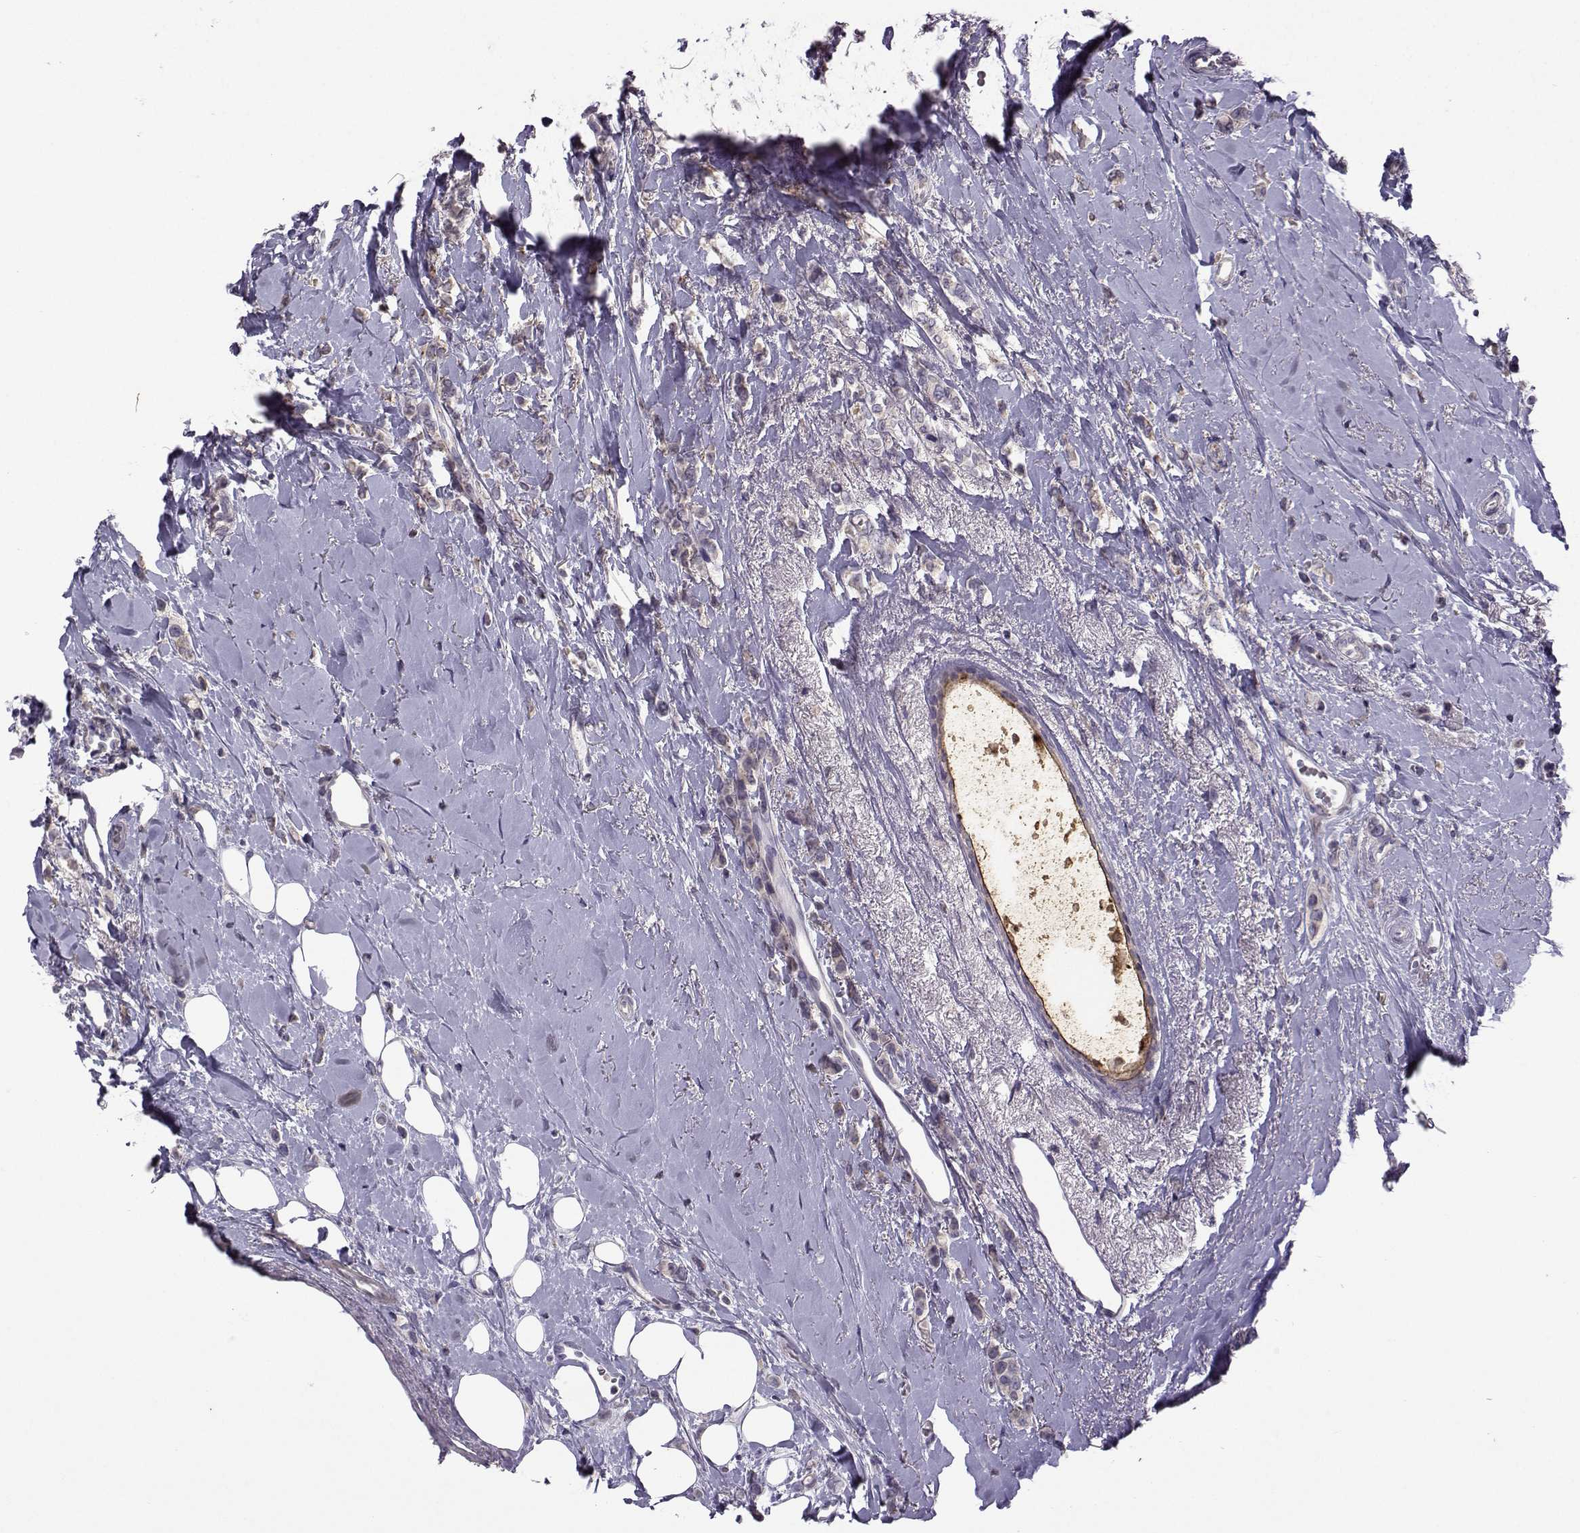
{"staining": {"intensity": "negative", "quantity": "none", "location": "none"}, "tissue": "breast cancer", "cell_type": "Tumor cells", "image_type": "cancer", "snomed": [{"axis": "morphology", "description": "Lobular carcinoma"}, {"axis": "topography", "description": "Breast"}], "caption": "The micrograph demonstrates no significant expression in tumor cells of lobular carcinoma (breast). (IHC, brightfield microscopy, high magnification).", "gene": "FCAMR", "patient": {"sex": "female", "age": 66}}